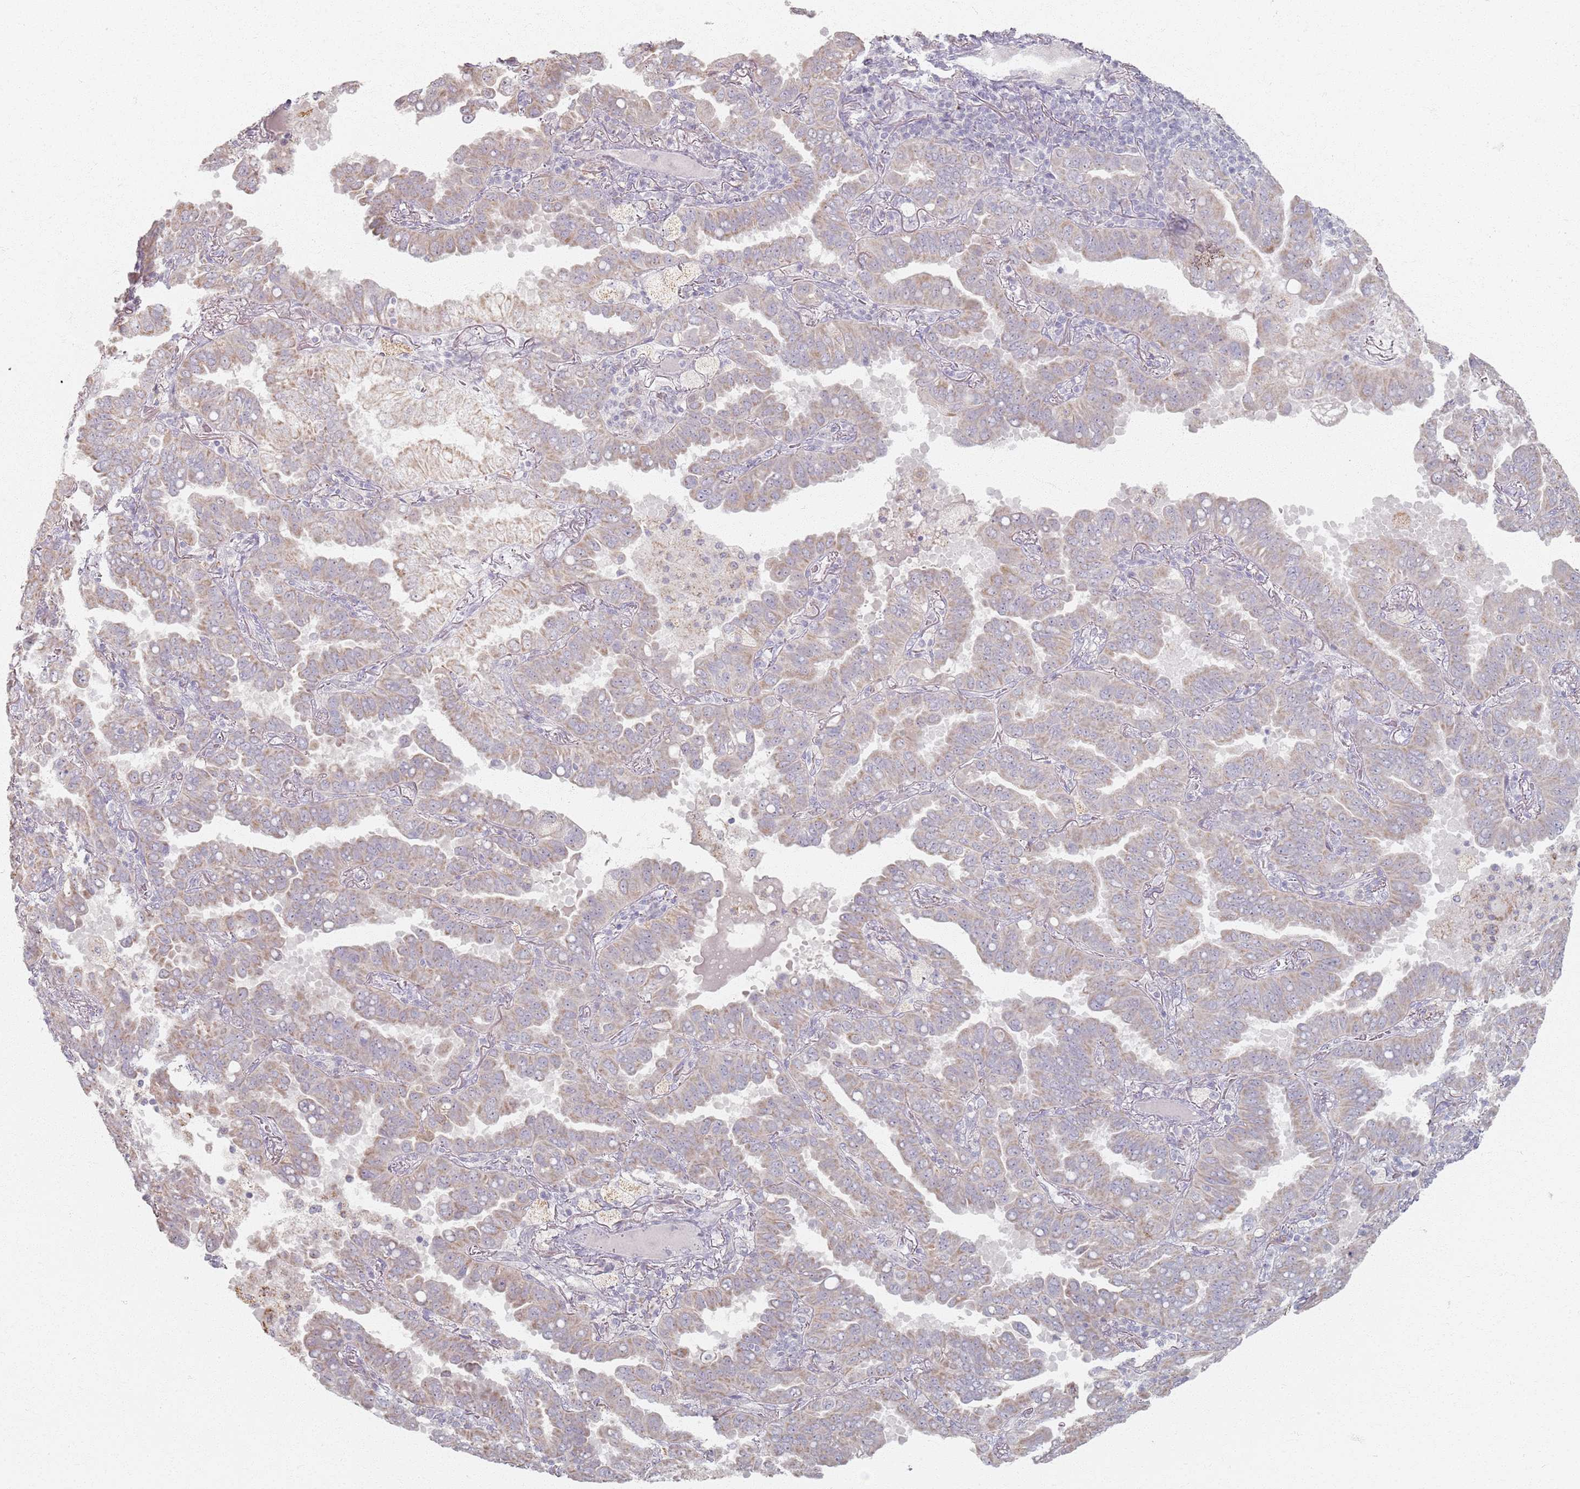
{"staining": {"intensity": "weak", "quantity": "25%-75%", "location": "cytoplasmic/membranous"}, "tissue": "lung cancer", "cell_type": "Tumor cells", "image_type": "cancer", "snomed": [{"axis": "morphology", "description": "Adenocarcinoma, NOS"}, {"axis": "topography", "description": "Lung"}], "caption": "Protein expression by immunohistochemistry (IHC) demonstrates weak cytoplasmic/membranous expression in about 25%-75% of tumor cells in lung cancer.", "gene": "PKD2L2", "patient": {"sex": "male", "age": 64}}